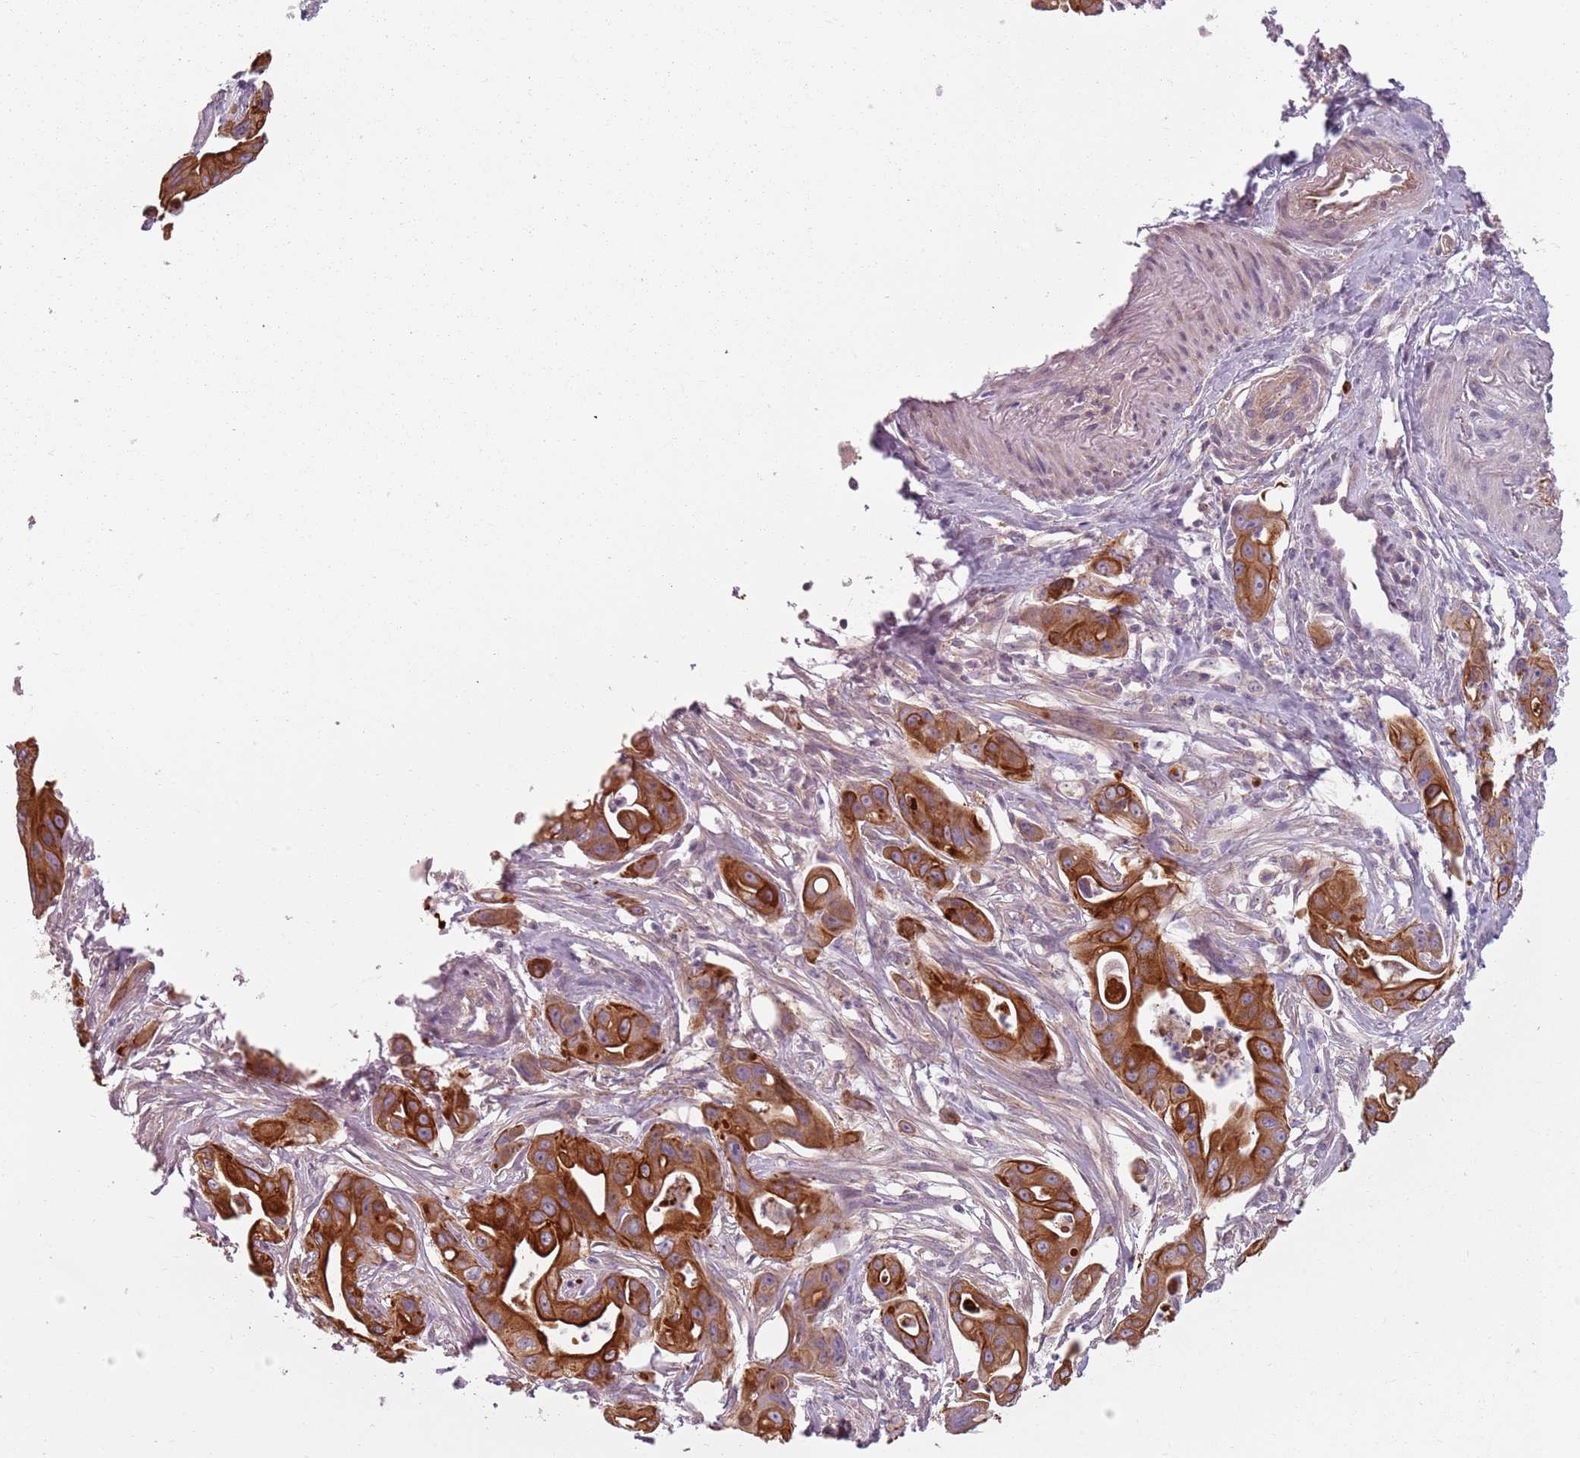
{"staining": {"intensity": "strong", "quantity": ">75%", "location": "cytoplasmic/membranous"}, "tissue": "ovarian cancer", "cell_type": "Tumor cells", "image_type": "cancer", "snomed": [{"axis": "morphology", "description": "Cystadenocarcinoma, mucinous, NOS"}, {"axis": "topography", "description": "Ovary"}], "caption": "Human ovarian mucinous cystadenocarcinoma stained for a protein (brown) shows strong cytoplasmic/membranous positive positivity in approximately >75% of tumor cells.", "gene": "TLCD2", "patient": {"sex": "female", "age": 70}}